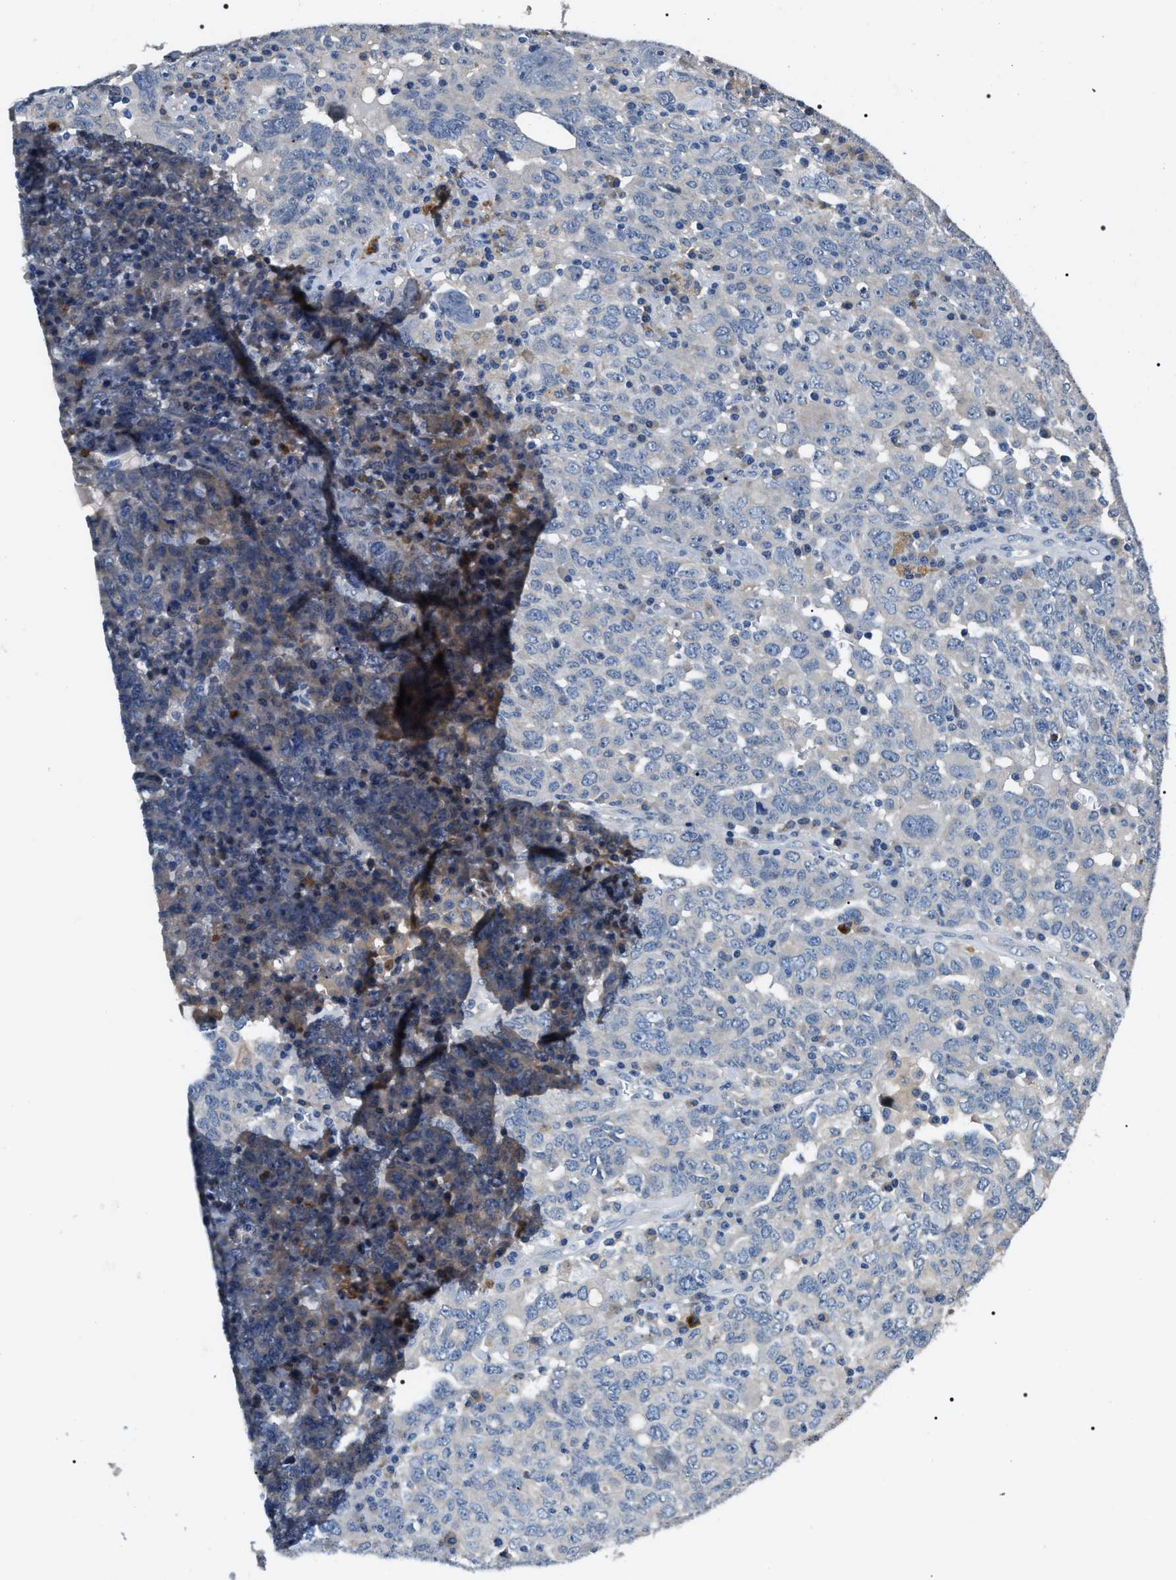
{"staining": {"intensity": "negative", "quantity": "none", "location": "none"}, "tissue": "ovarian cancer", "cell_type": "Tumor cells", "image_type": "cancer", "snomed": [{"axis": "morphology", "description": "Carcinoma, endometroid"}, {"axis": "topography", "description": "Ovary"}], "caption": "Tumor cells show no significant protein positivity in ovarian cancer (endometroid carcinoma). (Brightfield microscopy of DAB (3,3'-diaminobenzidine) IHC at high magnification).", "gene": "IFT81", "patient": {"sex": "female", "age": 62}}